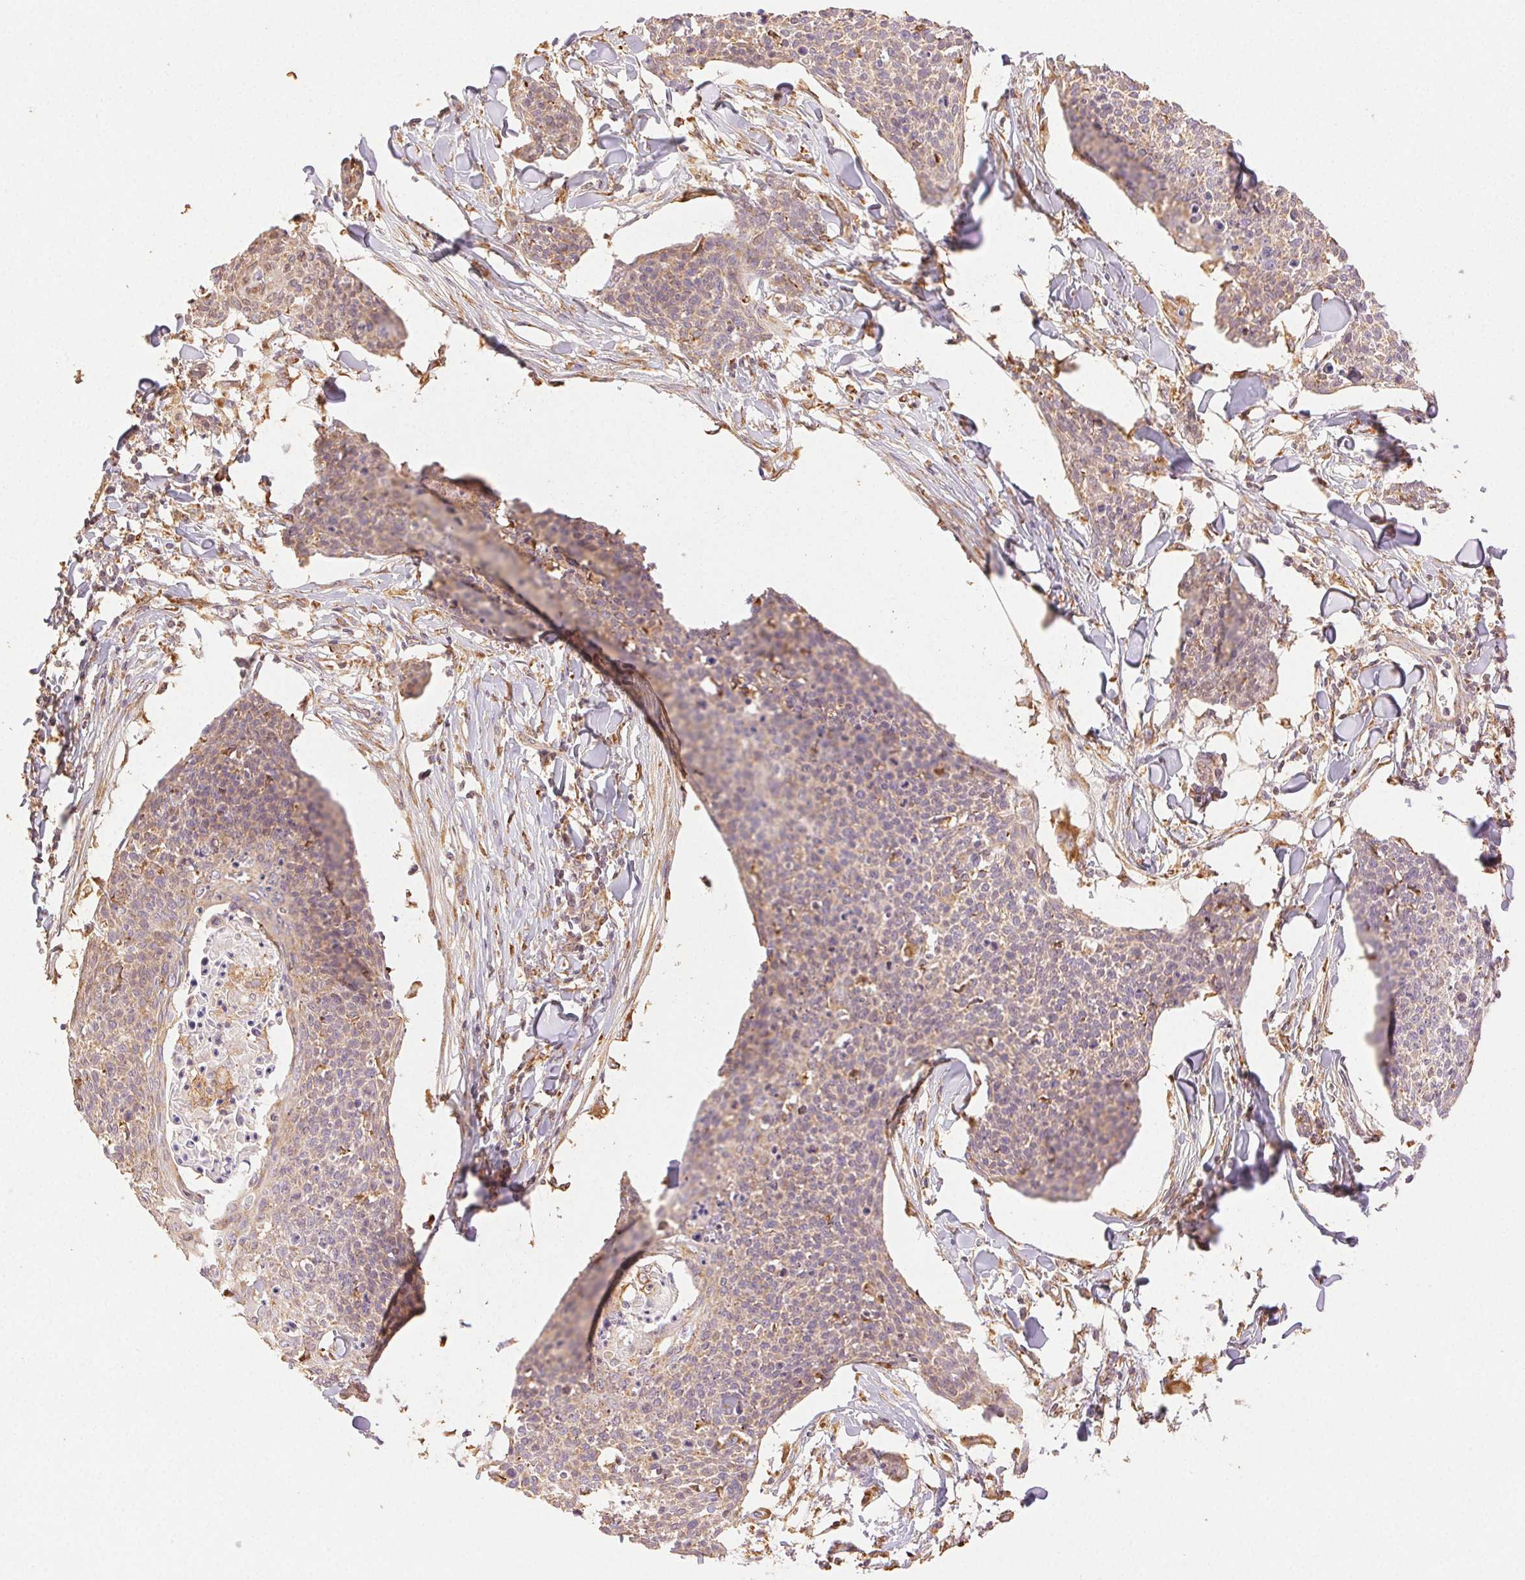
{"staining": {"intensity": "weak", "quantity": ">75%", "location": "cytoplasmic/membranous"}, "tissue": "skin cancer", "cell_type": "Tumor cells", "image_type": "cancer", "snomed": [{"axis": "morphology", "description": "Squamous cell carcinoma, NOS"}, {"axis": "topography", "description": "Skin"}, {"axis": "topography", "description": "Vulva"}], "caption": "The histopathology image displays a brown stain indicating the presence of a protein in the cytoplasmic/membranous of tumor cells in skin cancer.", "gene": "ENTREP1", "patient": {"sex": "female", "age": 75}}